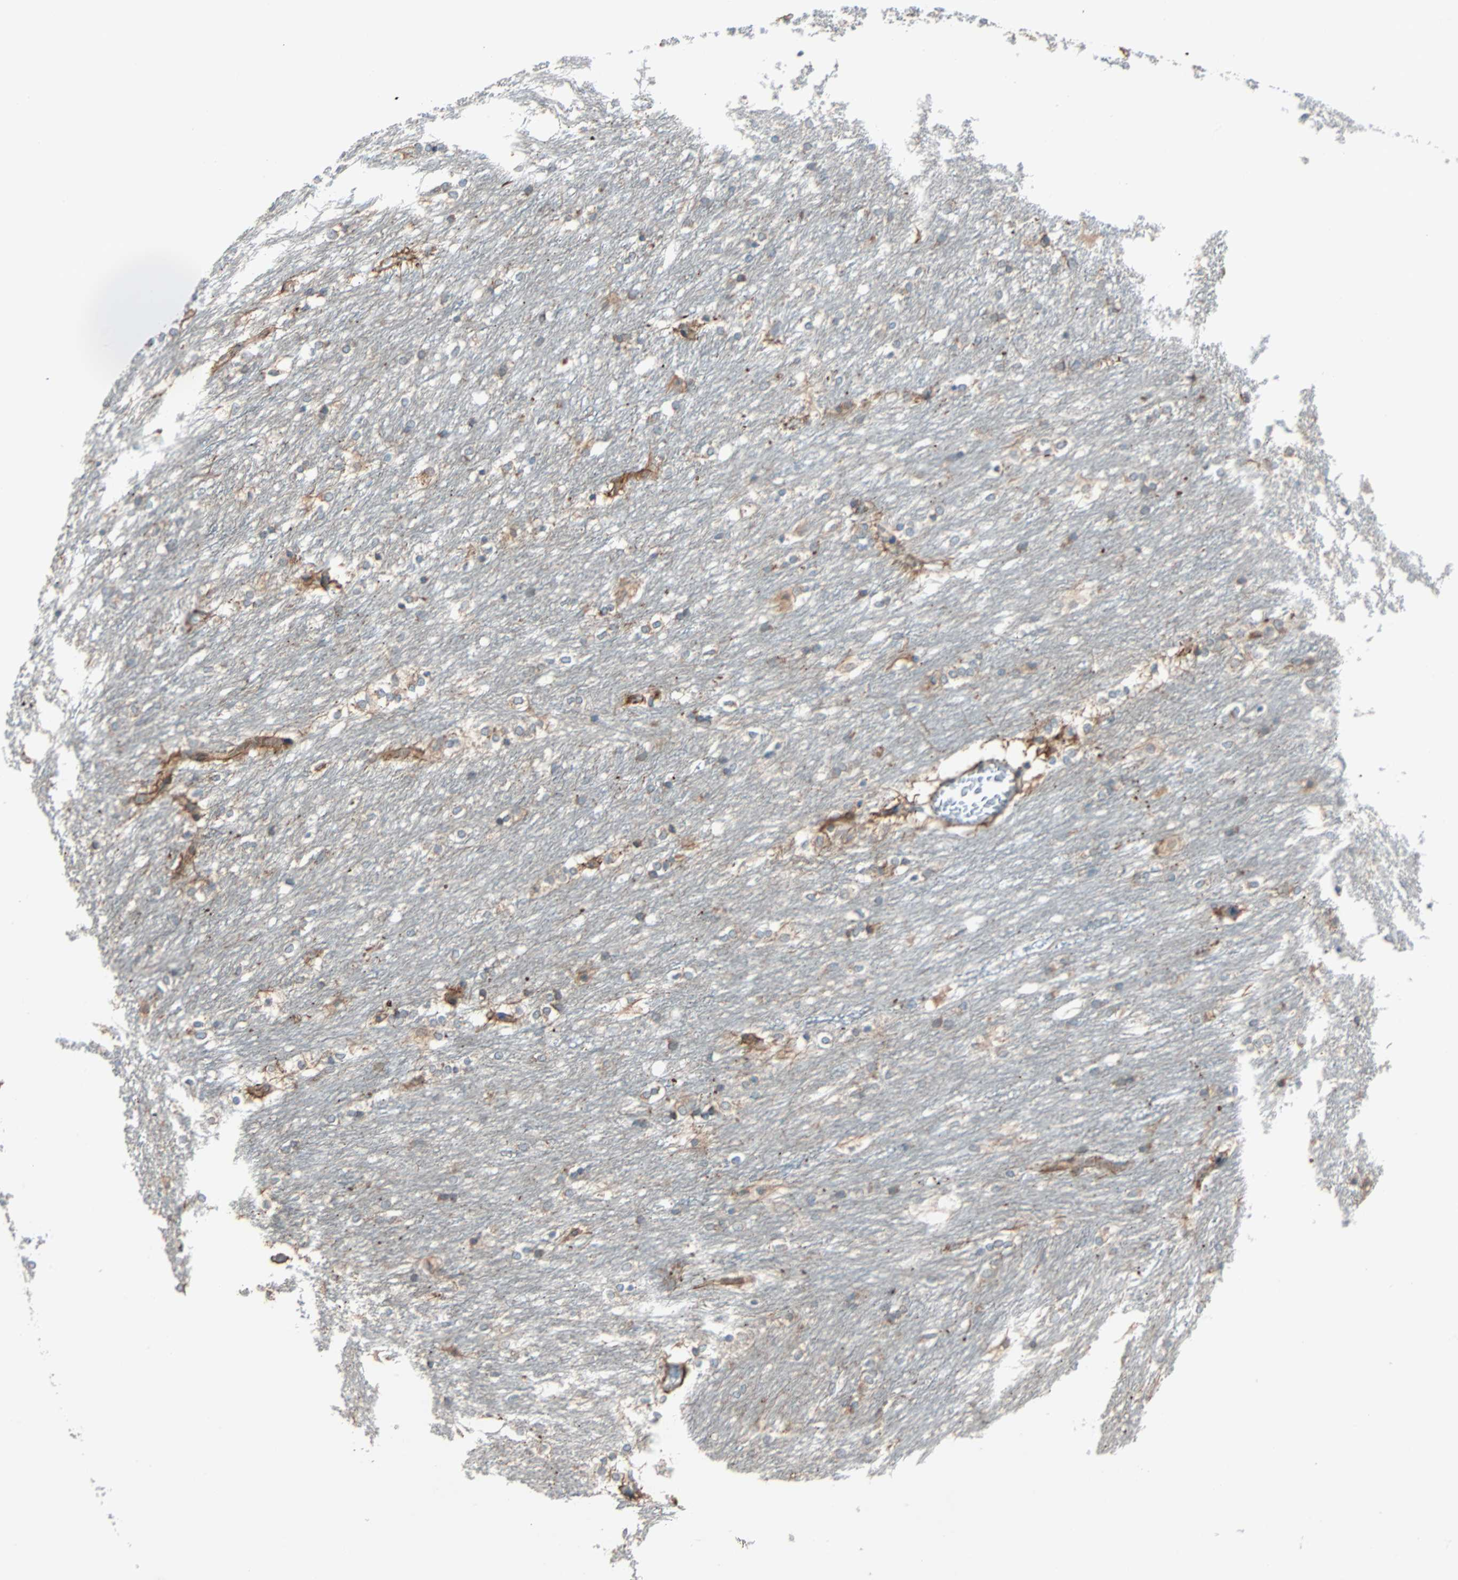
{"staining": {"intensity": "weak", "quantity": "25%-75%", "location": "cytoplasmic/membranous"}, "tissue": "caudate", "cell_type": "Glial cells", "image_type": "normal", "snomed": [{"axis": "morphology", "description": "Normal tissue, NOS"}, {"axis": "topography", "description": "Lateral ventricle wall"}], "caption": "Immunohistochemistry (IHC) micrograph of unremarkable caudate: human caudate stained using IHC demonstrates low levels of weak protein expression localized specifically in the cytoplasmic/membranous of glial cells, appearing as a cytoplasmic/membranous brown color.", "gene": "PHYH", "patient": {"sex": "female", "age": 19}}